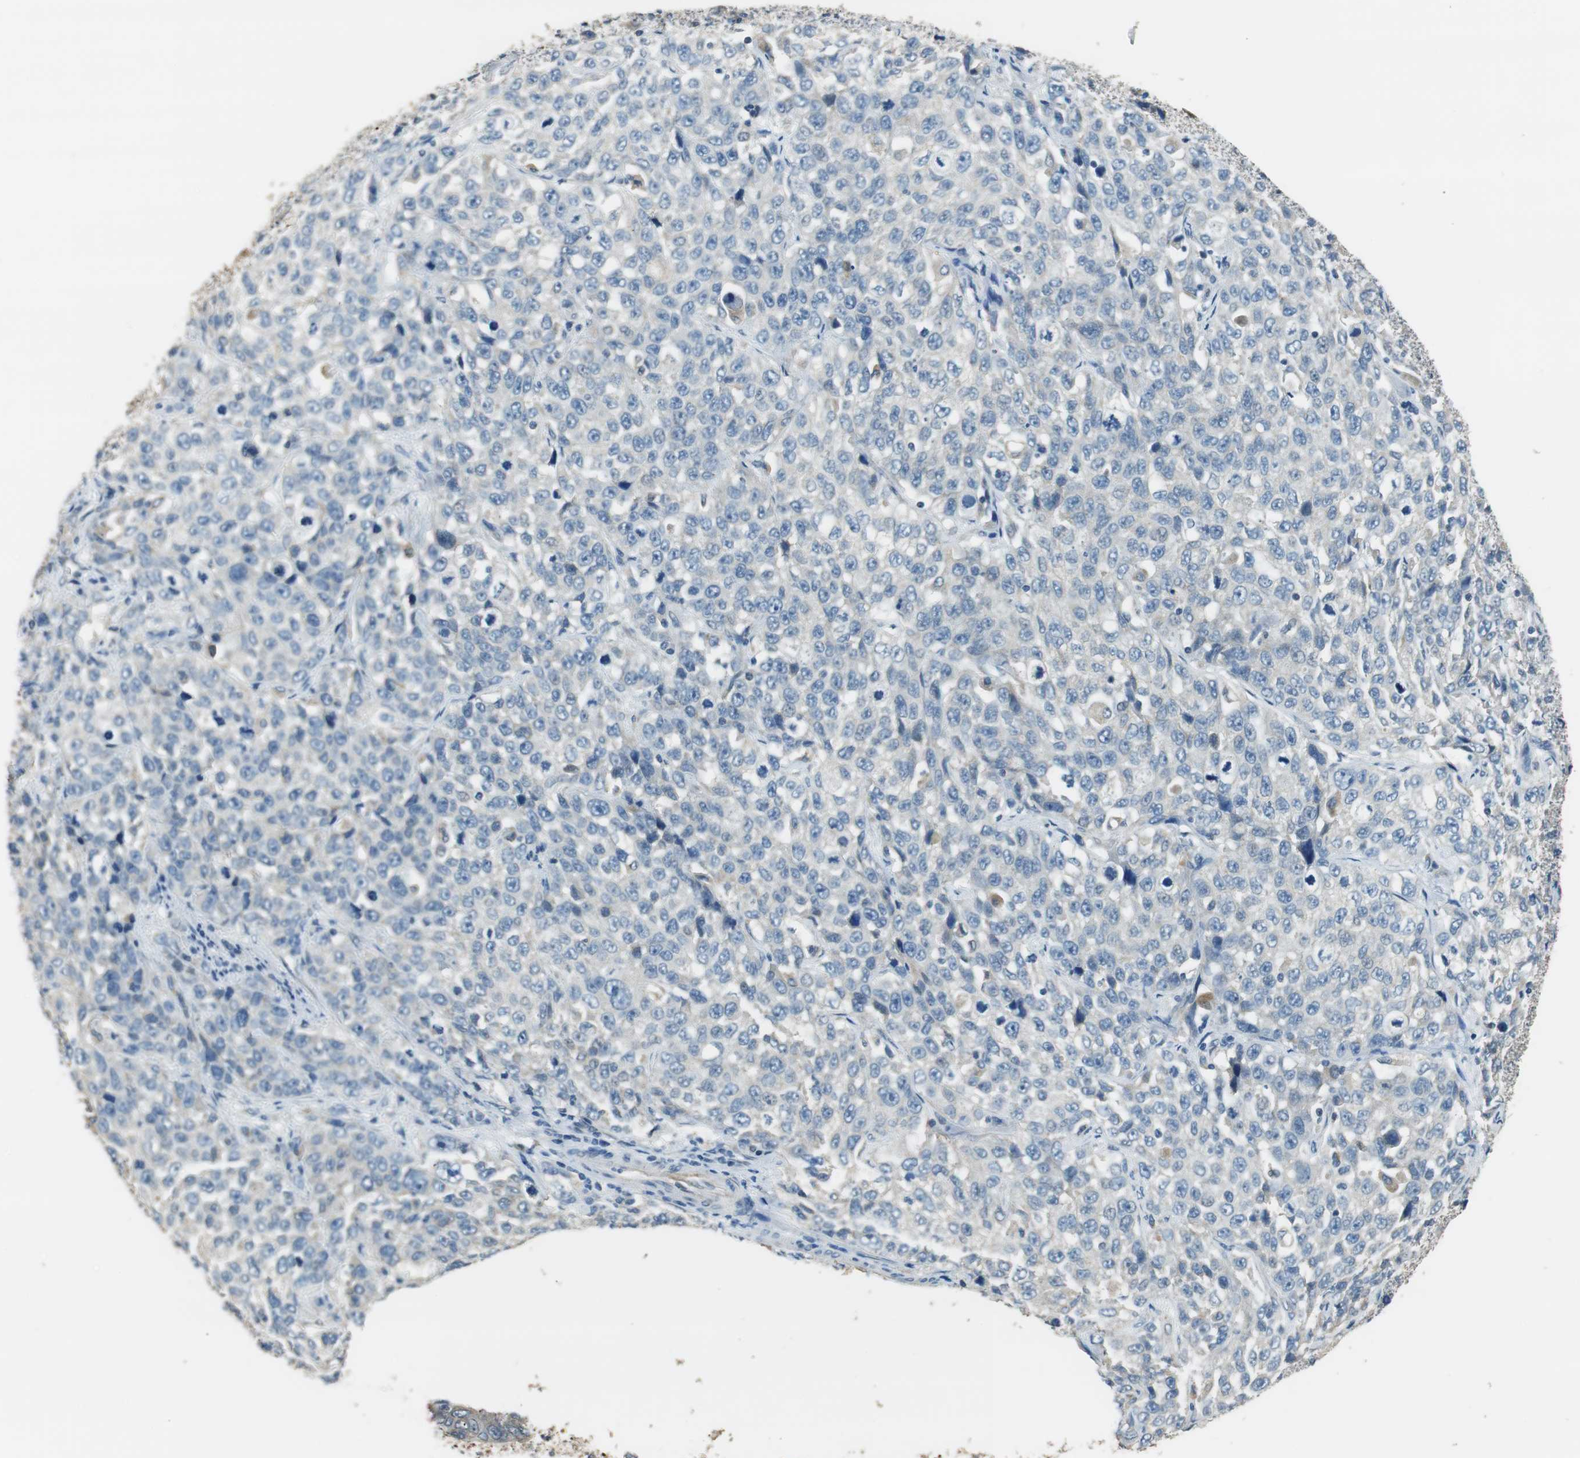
{"staining": {"intensity": "negative", "quantity": "none", "location": "none"}, "tissue": "stomach cancer", "cell_type": "Tumor cells", "image_type": "cancer", "snomed": [{"axis": "morphology", "description": "Normal tissue, NOS"}, {"axis": "morphology", "description": "Adenocarcinoma, NOS"}, {"axis": "topography", "description": "Stomach"}], "caption": "The micrograph displays no staining of tumor cells in stomach adenocarcinoma.", "gene": "ALDH4A1", "patient": {"sex": "male", "age": 48}}